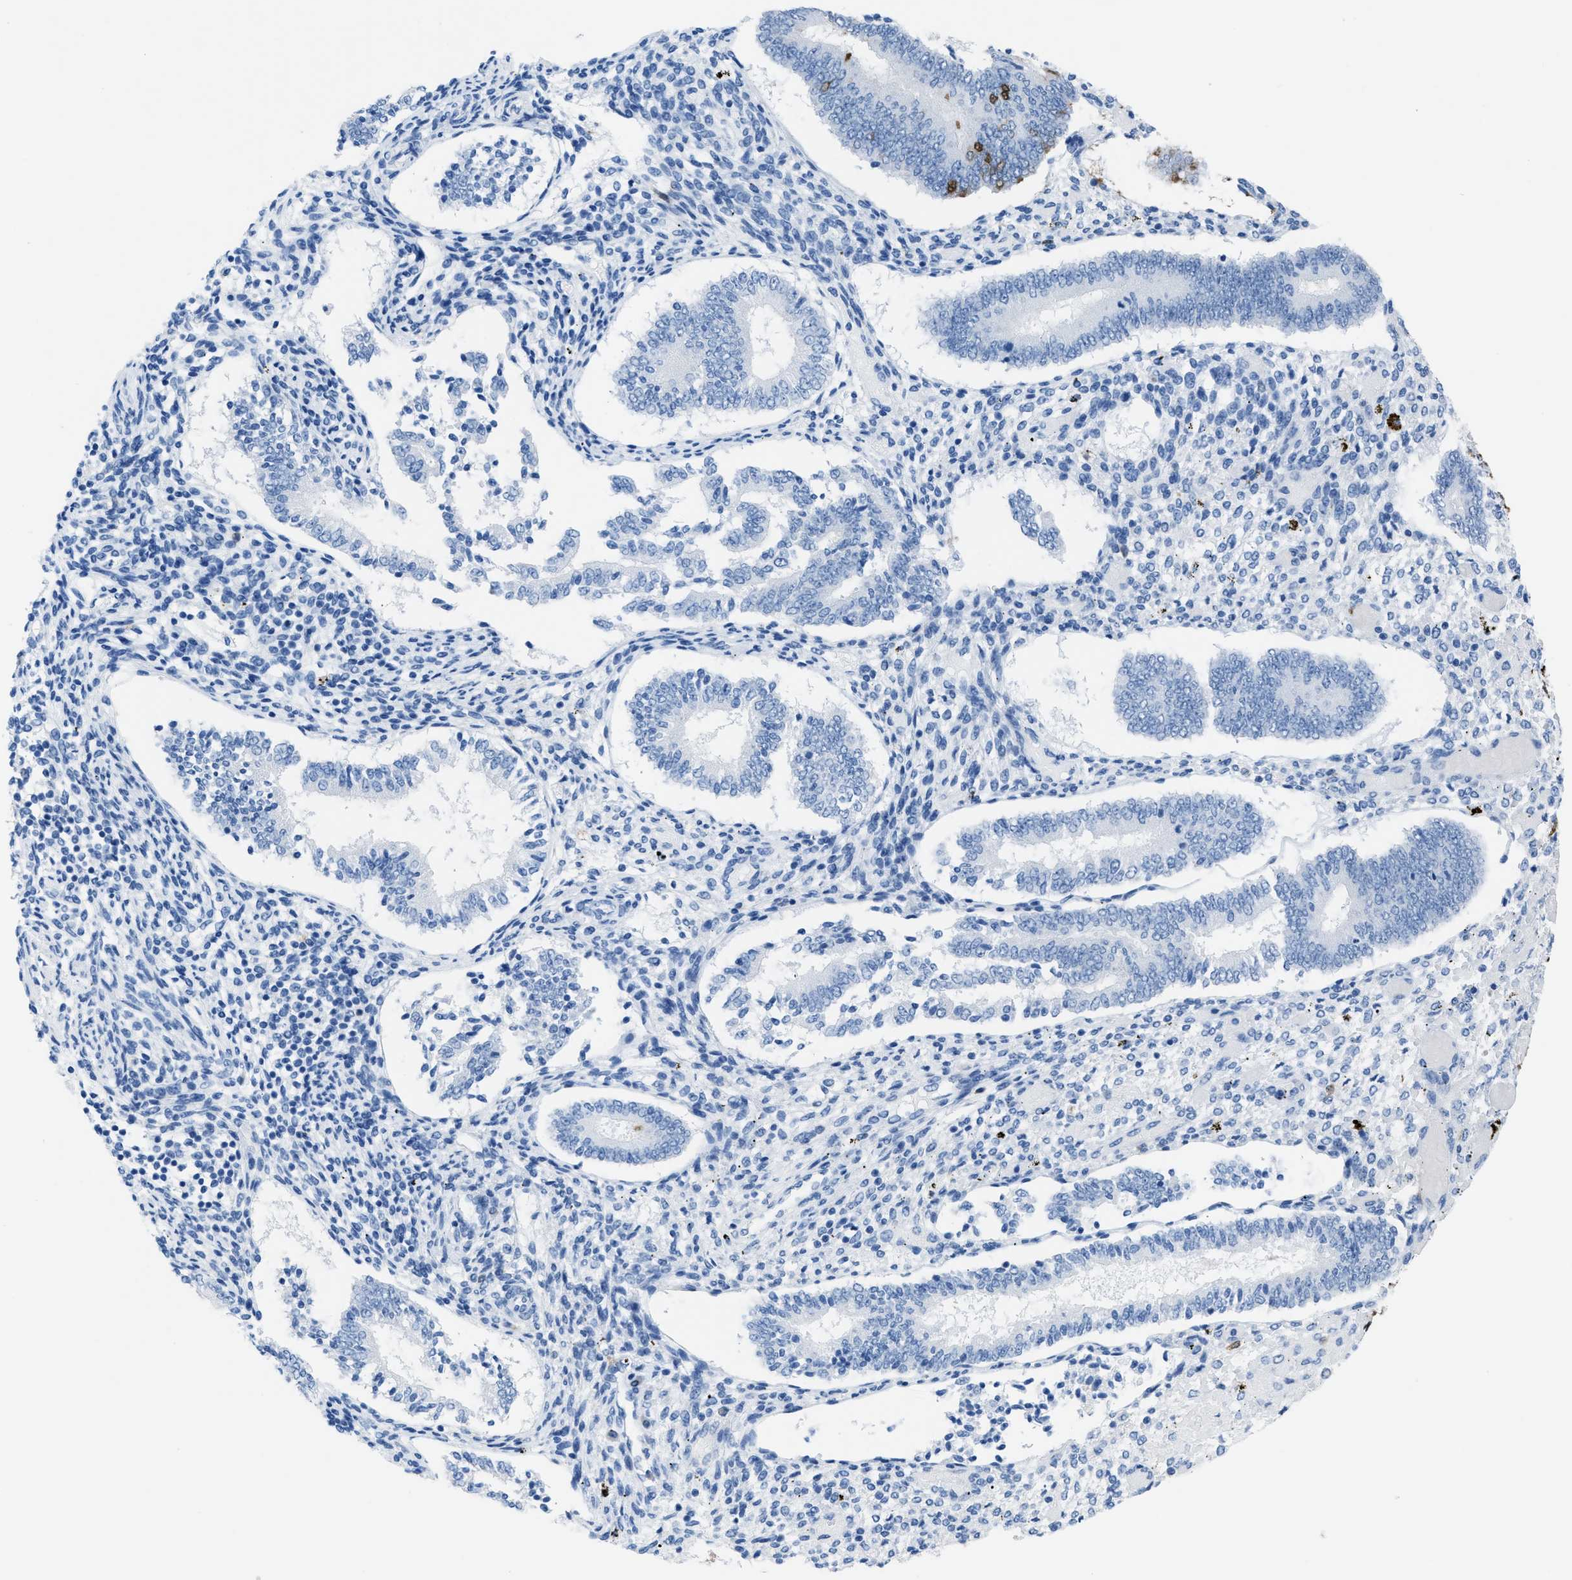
{"staining": {"intensity": "negative", "quantity": "none", "location": "none"}, "tissue": "endometrium", "cell_type": "Cells in endometrial stroma", "image_type": "normal", "snomed": [{"axis": "morphology", "description": "Normal tissue, NOS"}, {"axis": "topography", "description": "Endometrium"}], "caption": "IHC of normal endometrium reveals no expression in cells in endometrial stroma.", "gene": "CDKN2A", "patient": {"sex": "female", "age": 42}}